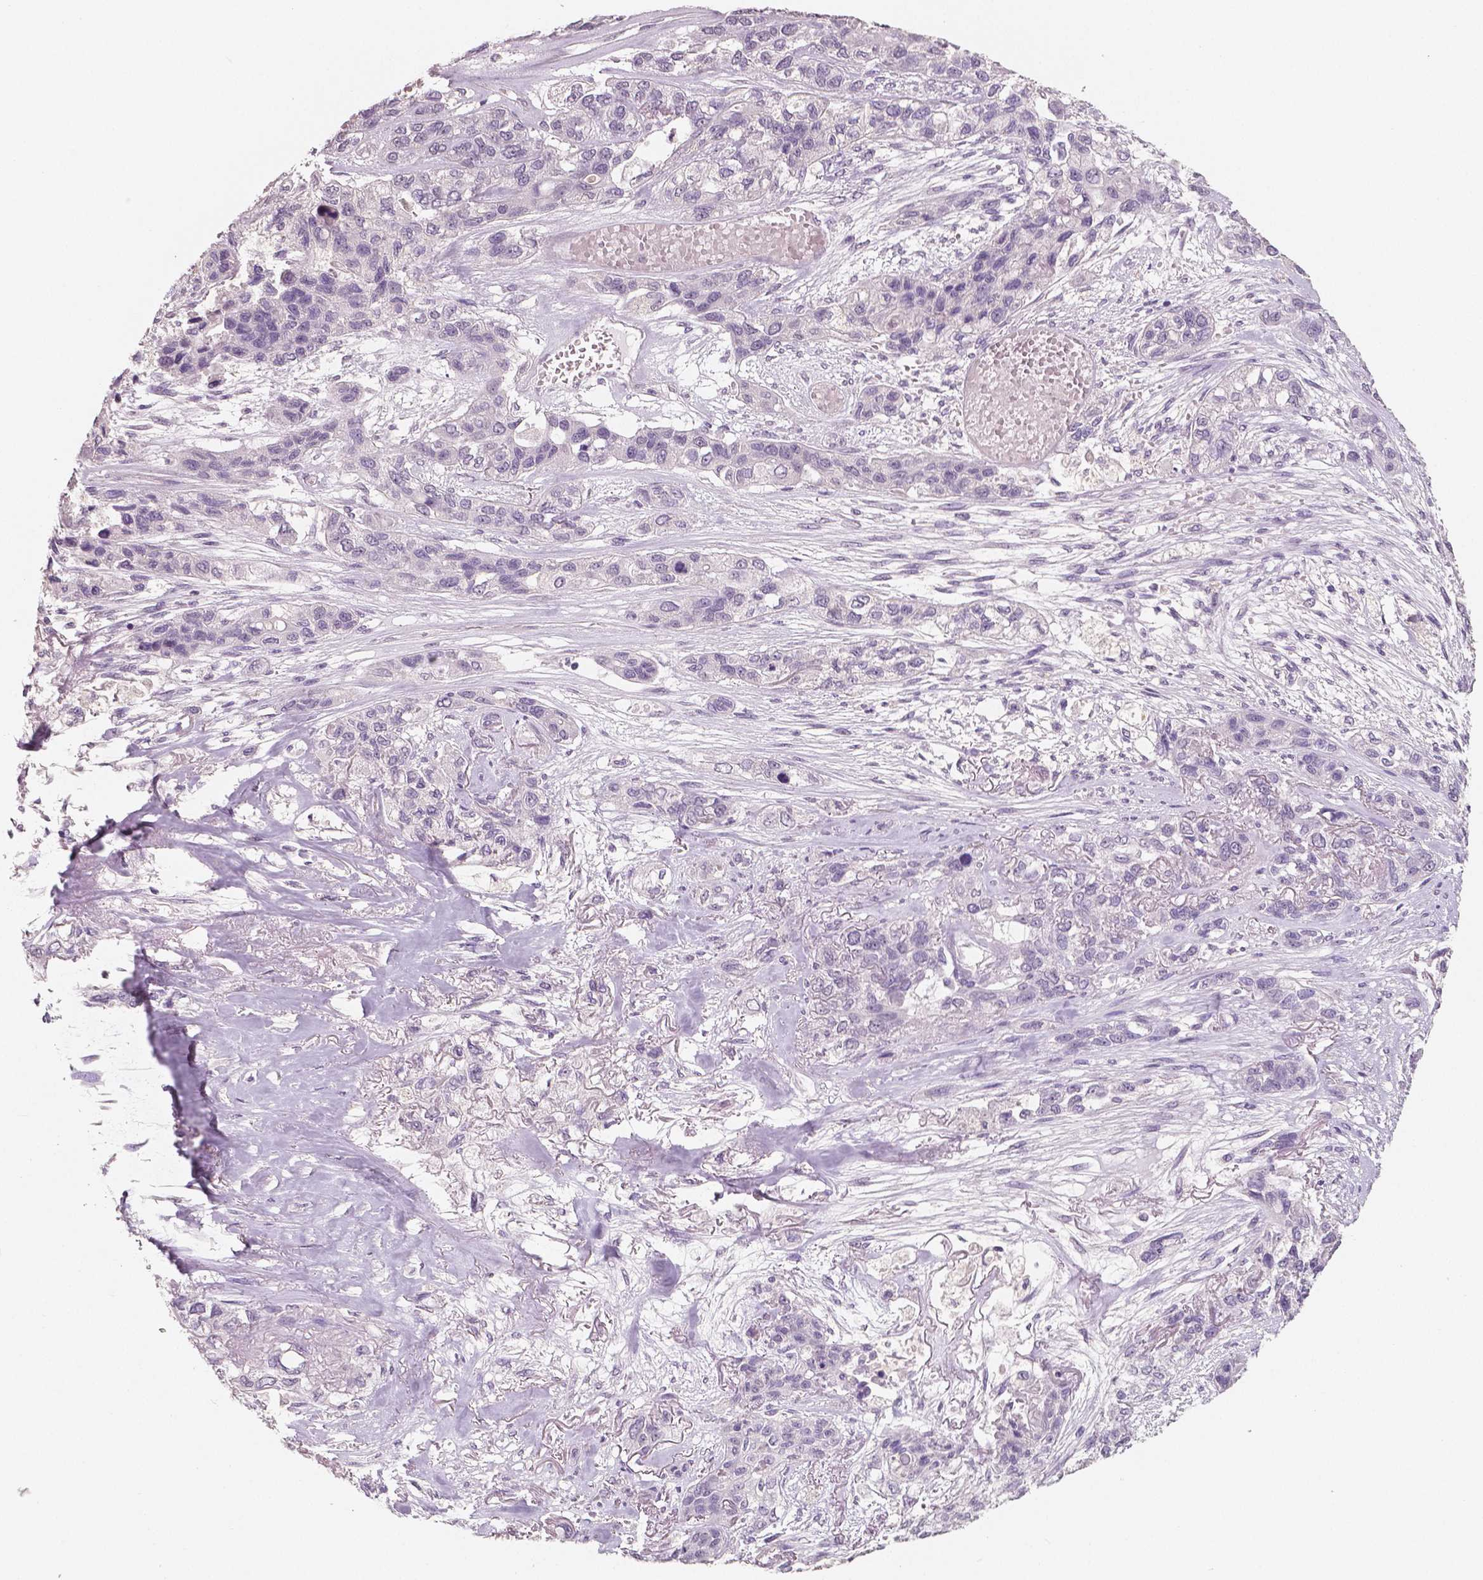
{"staining": {"intensity": "negative", "quantity": "none", "location": "none"}, "tissue": "lung cancer", "cell_type": "Tumor cells", "image_type": "cancer", "snomed": [{"axis": "morphology", "description": "Squamous cell carcinoma, NOS"}, {"axis": "topography", "description": "Lung"}], "caption": "Immunohistochemical staining of lung cancer shows no significant positivity in tumor cells. The staining was performed using DAB (3,3'-diaminobenzidine) to visualize the protein expression in brown, while the nuclei were stained in blue with hematoxylin (Magnification: 20x).", "gene": "NECAB1", "patient": {"sex": "female", "age": 70}}